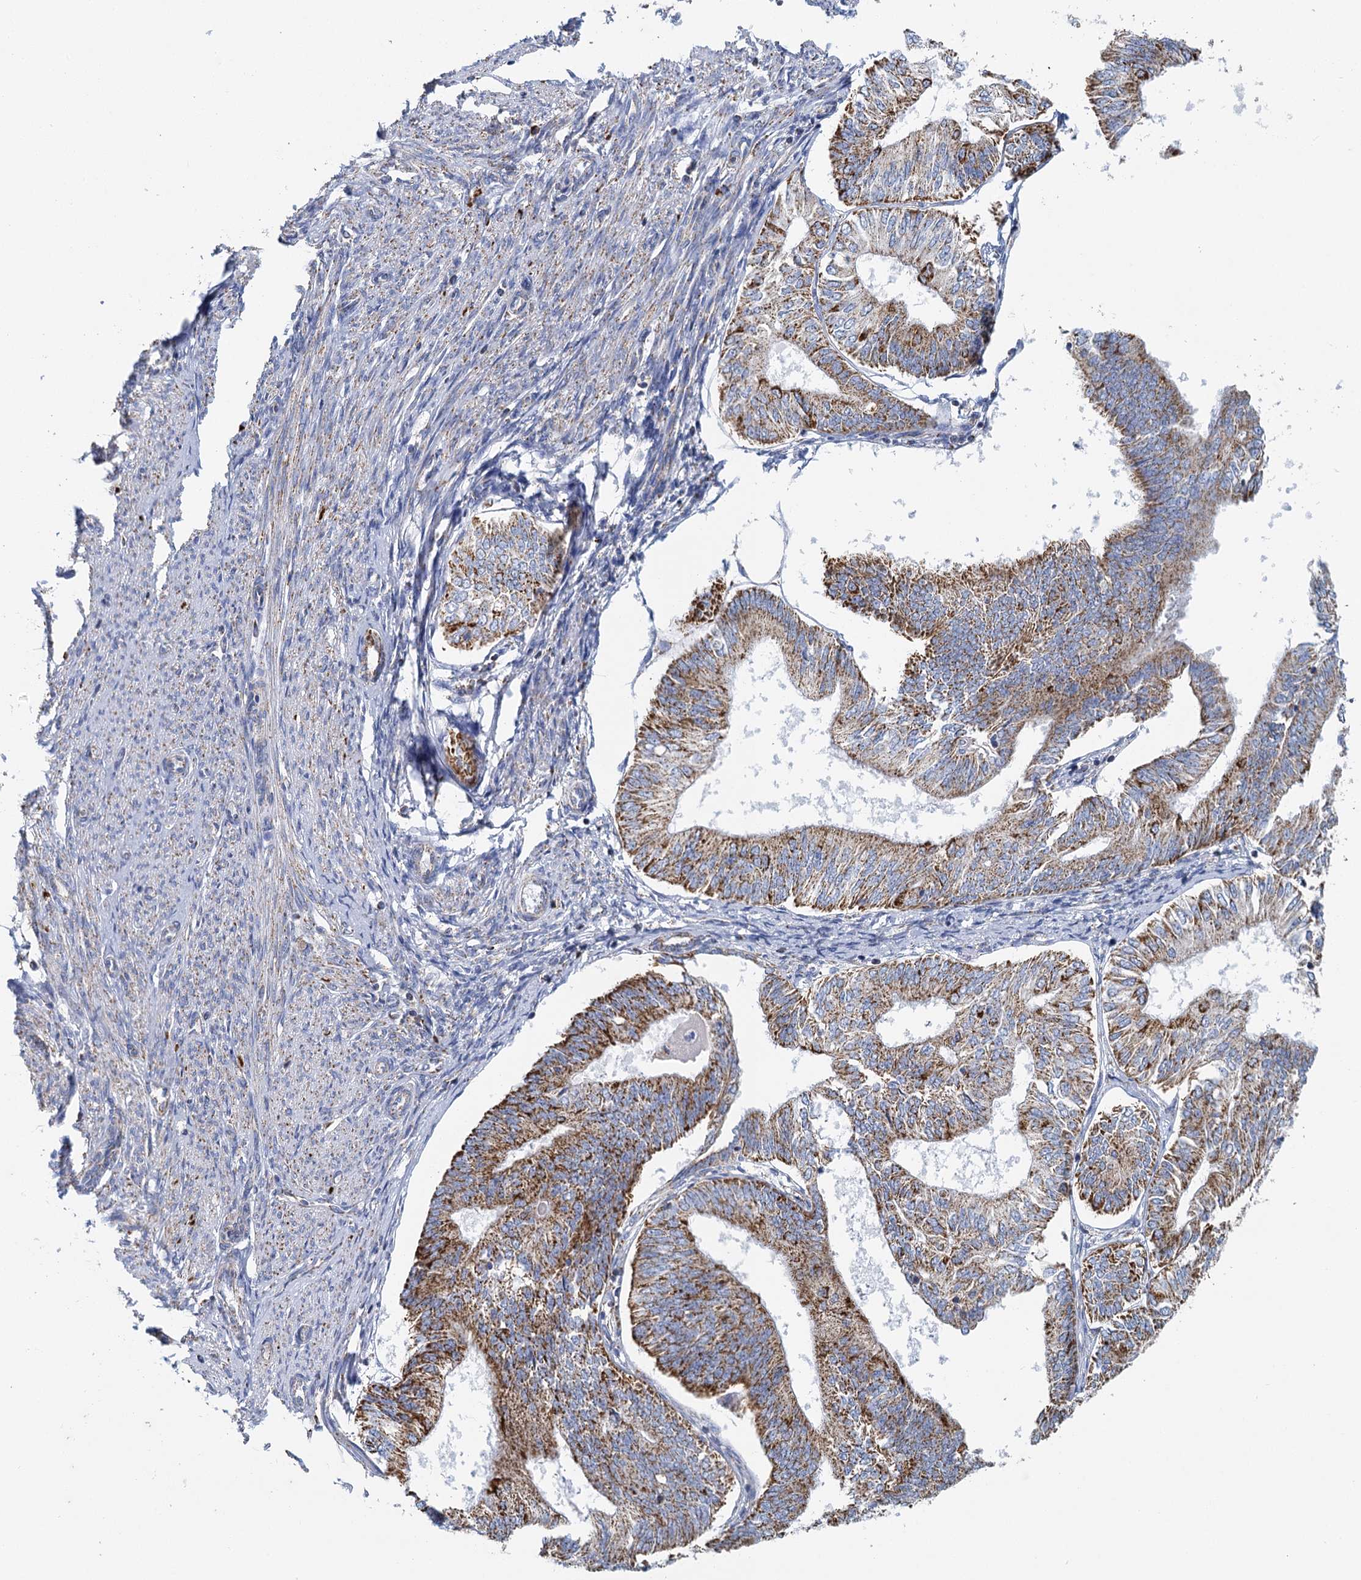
{"staining": {"intensity": "strong", "quantity": "25%-75%", "location": "cytoplasmic/membranous"}, "tissue": "endometrial cancer", "cell_type": "Tumor cells", "image_type": "cancer", "snomed": [{"axis": "morphology", "description": "Adenocarcinoma, NOS"}, {"axis": "topography", "description": "Endometrium"}], "caption": "Brown immunohistochemical staining in endometrial adenocarcinoma reveals strong cytoplasmic/membranous staining in about 25%-75% of tumor cells.", "gene": "CCP110", "patient": {"sex": "female", "age": 58}}